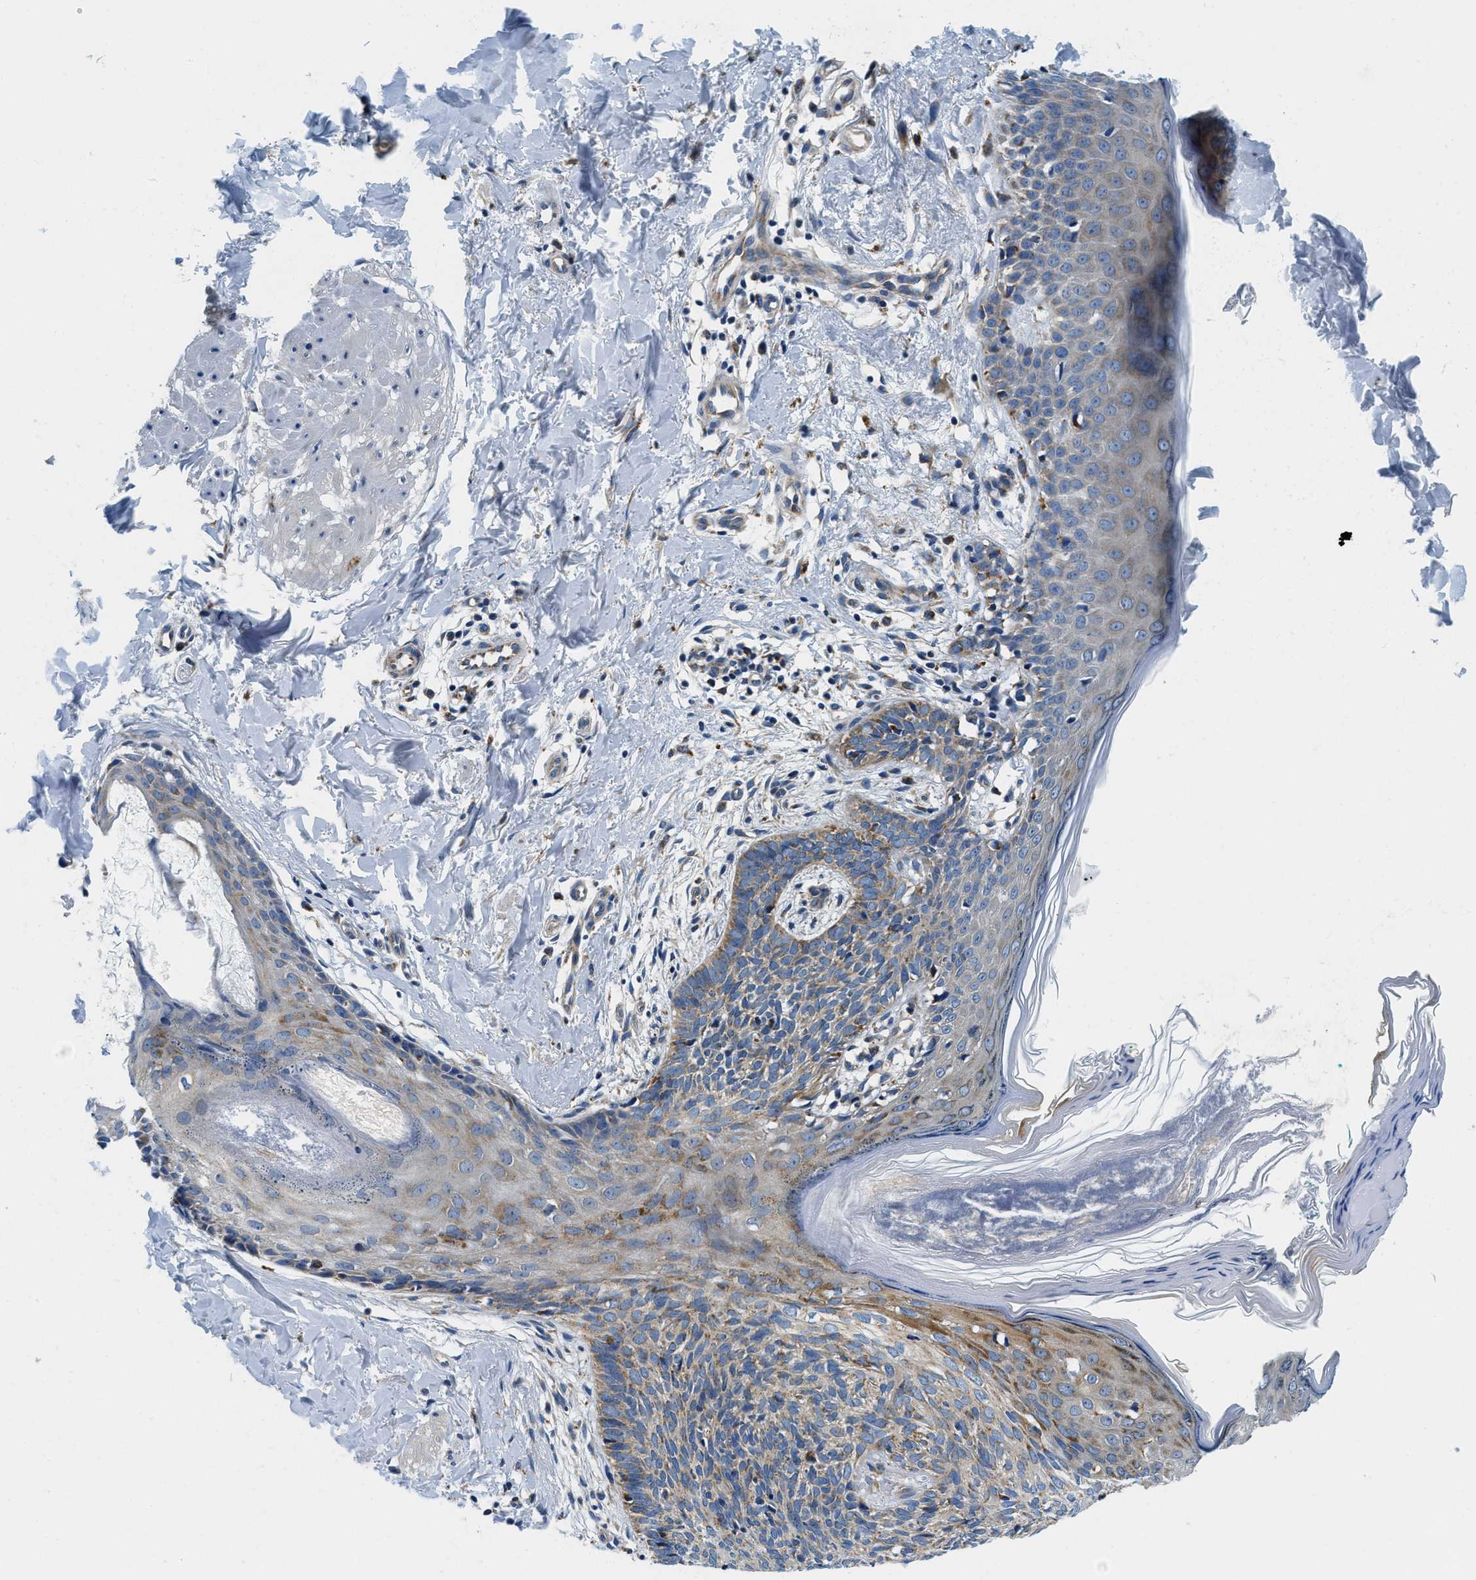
{"staining": {"intensity": "moderate", "quantity": "25%-75%", "location": "cytoplasmic/membranous"}, "tissue": "skin cancer", "cell_type": "Tumor cells", "image_type": "cancer", "snomed": [{"axis": "morphology", "description": "Basal cell carcinoma"}, {"axis": "topography", "description": "Skin"}], "caption": "IHC photomicrograph of human skin cancer (basal cell carcinoma) stained for a protein (brown), which demonstrates medium levels of moderate cytoplasmic/membranous expression in approximately 25%-75% of tumor cells.", "gene": "SAMD4B", "patient": {"sex": "male", "age": 60}}